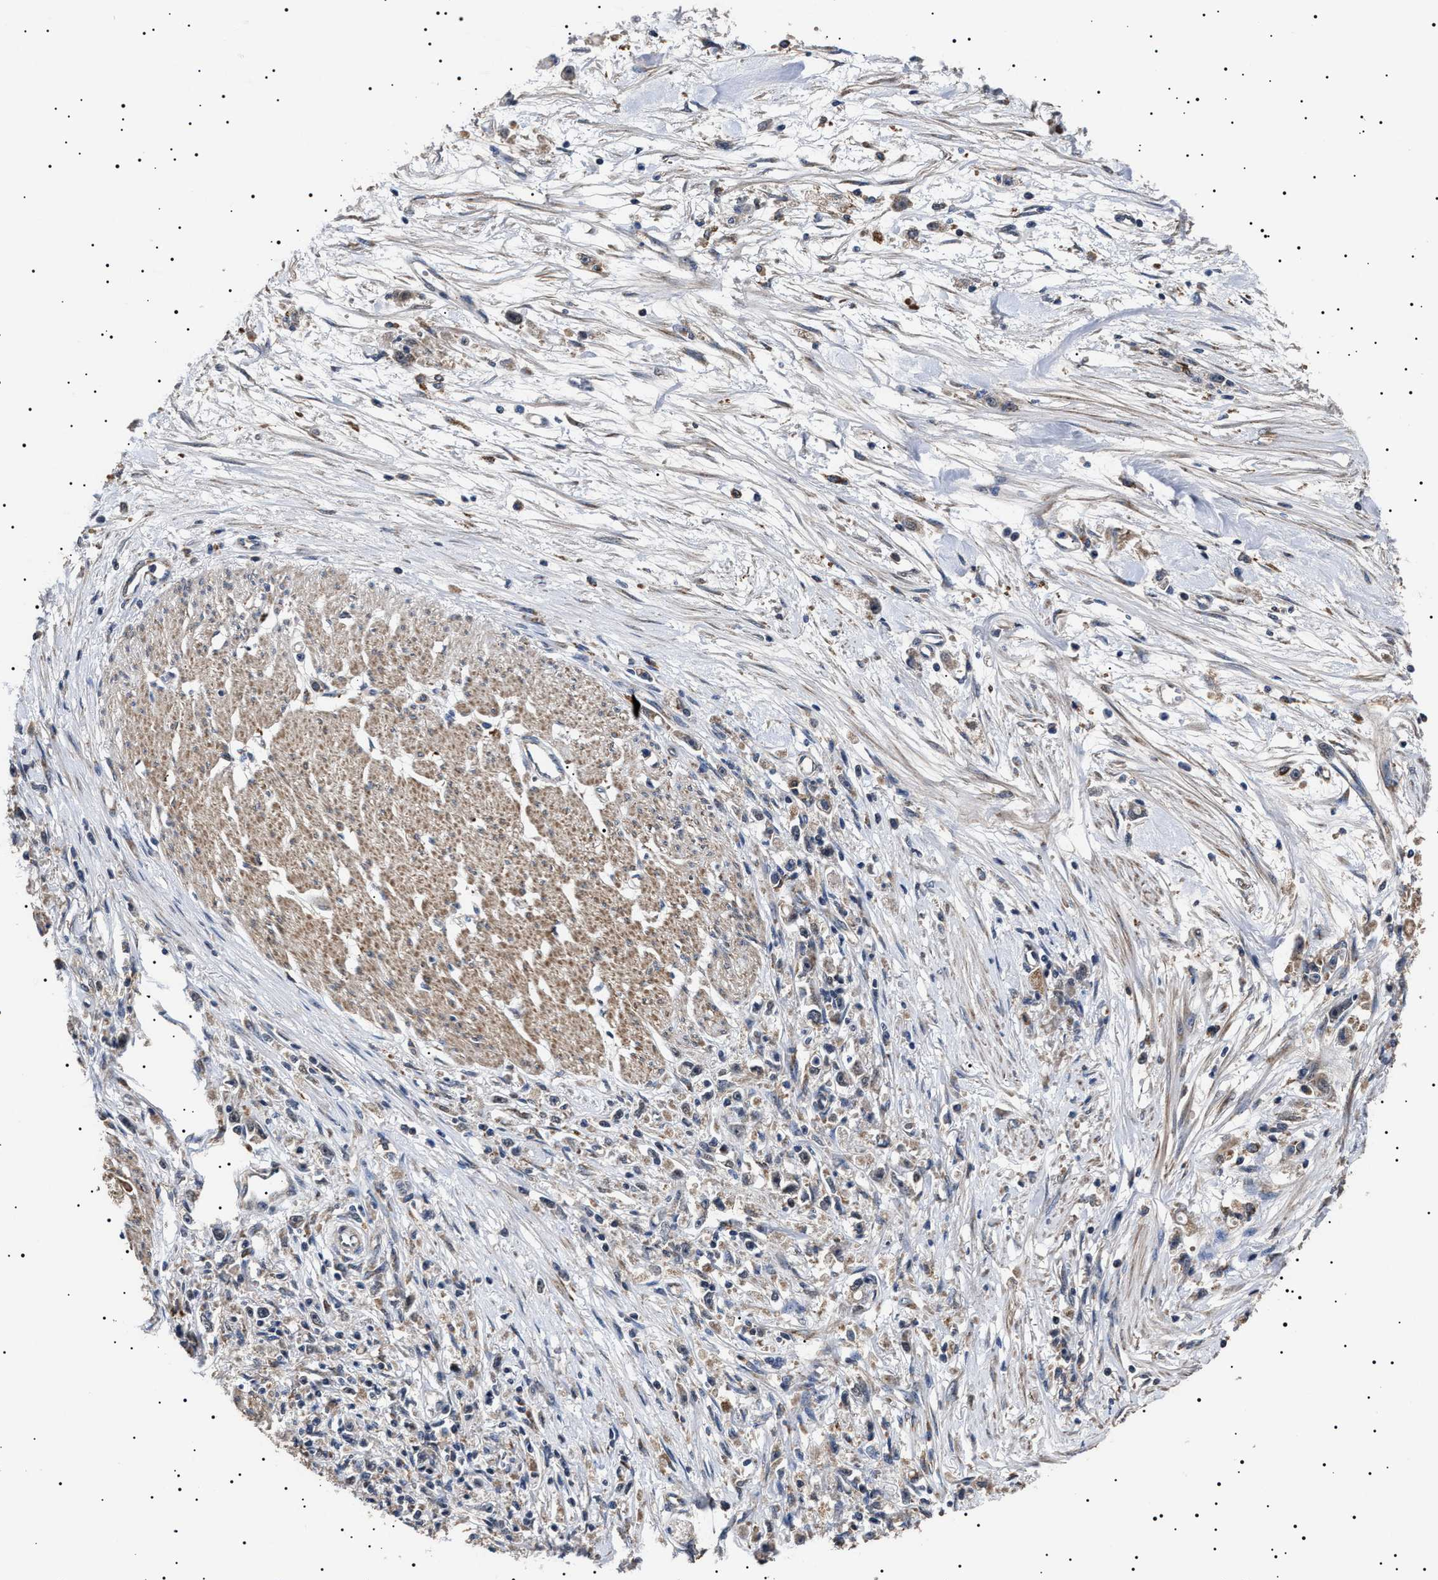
{"staining": {"intensity": "weak", "quantity": "<25%", "location": "cytoplasmic/membranous"}, "tissue": "stomach cancer", "cell_type": "Tumor cells", "image_type": "cancer", "snomed": [{"axis": "morphology", "description": "Adenocarcinoma, NOS"}, {"axis": "topography", "description": "Stomach"}], "caption": "The IHC image has no significant staining in tumor cells of adenocarcinoma (stomach) tissue.", "gene": "RAB34", "patient": {"sex": "female", "age": 59}}